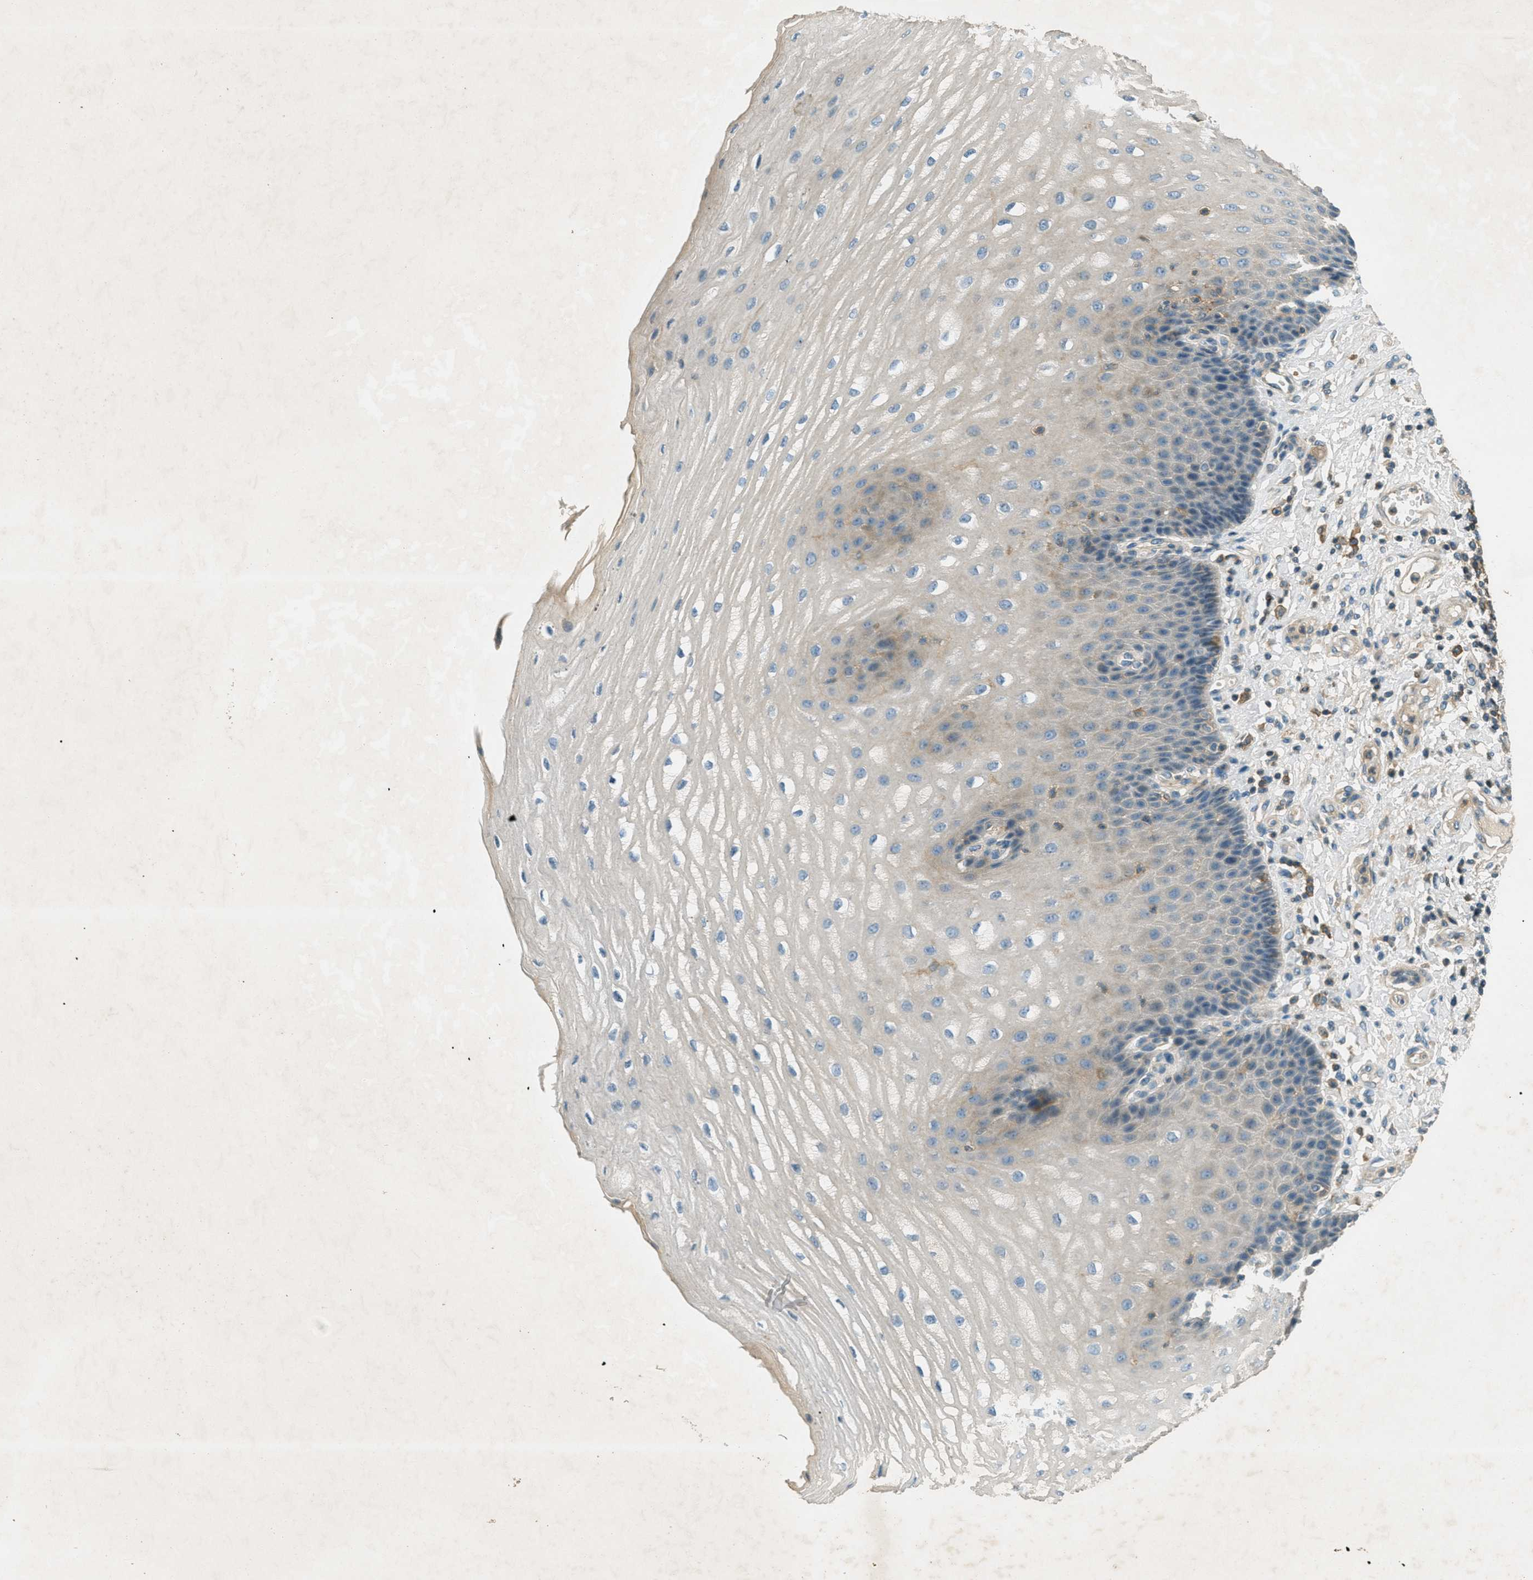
{"staining": {"intensity": "weak", "quantity": "<25%", "location": "cytoplasmic/membranous"}, "tissue": "esophagus", "cell_type": "Squamous epithelial cells", "image_type": "normal", "snomed": [{"axis": "morphology", "description": "Normal tissue, NOS"}, {"axis": "topography", "description": "Esophagus"}], "caption": "This photomicrograph is of benign esophagus stained with immunohistochemistry (IHC) to label a protein in brown with the nuclei are counter-stained blue. There is no positivity in squamous epithelial cells.", "gene": "NUDT4B", "patient": {"sex": "male", "age": 54}}